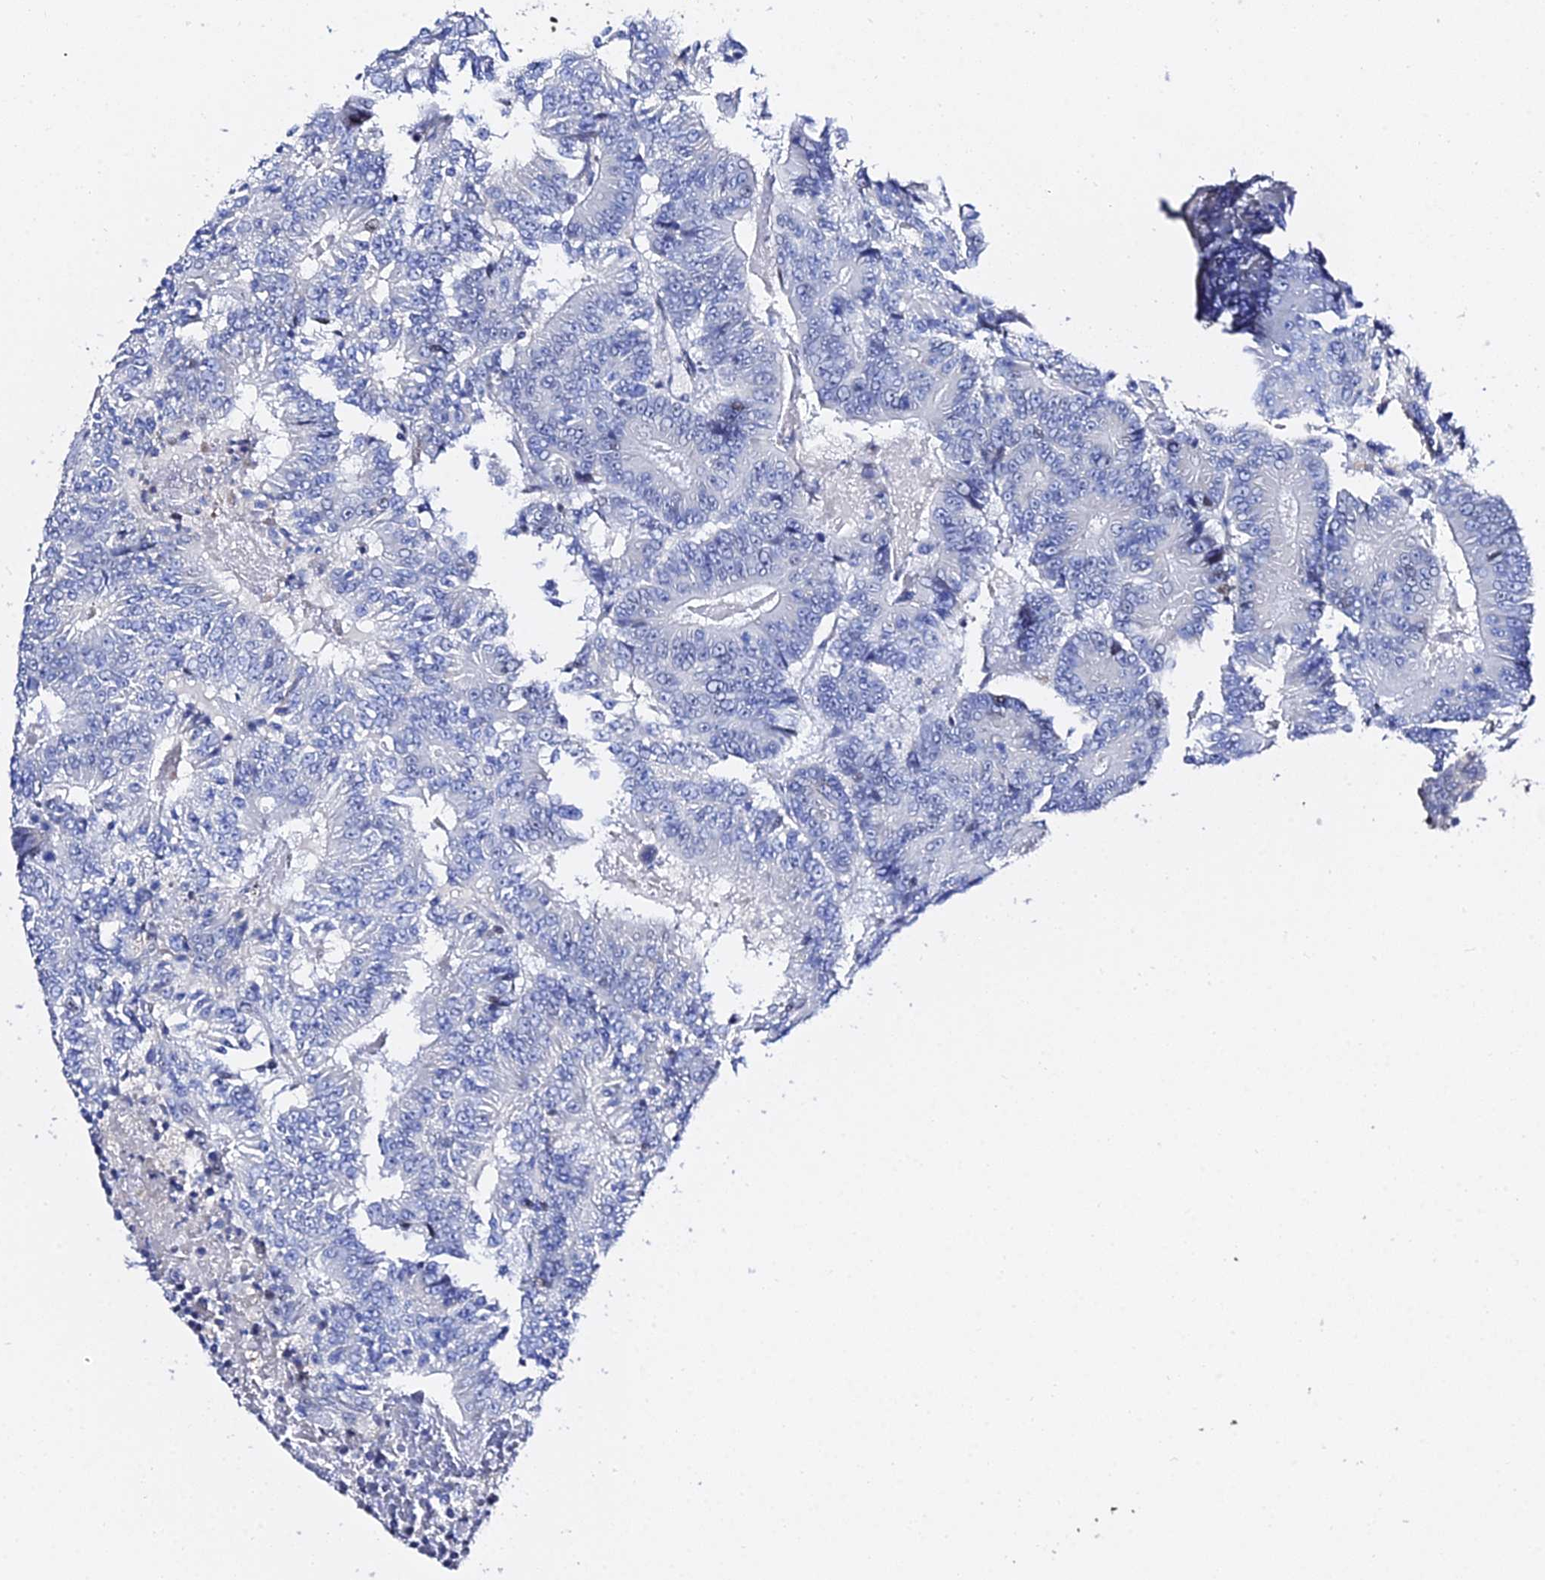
{"staining": {"intensity": "negative", "quantity": "none", "location": "none"}, "tissue": "colorectal cancer", "cell_type": "Tumor cells", "image_type": "cancer", "snomed": [{"axis": "morphology", "description": "Adenocarcinoma, NOS"}, {"axis": "topography", "description": "Colon"}], "caption": "Tumor cells show no significant protein staining in colorectal adenocarcinoma.", "gene": "POFUT2", "patient": {"sex": "male", "age": 83}}